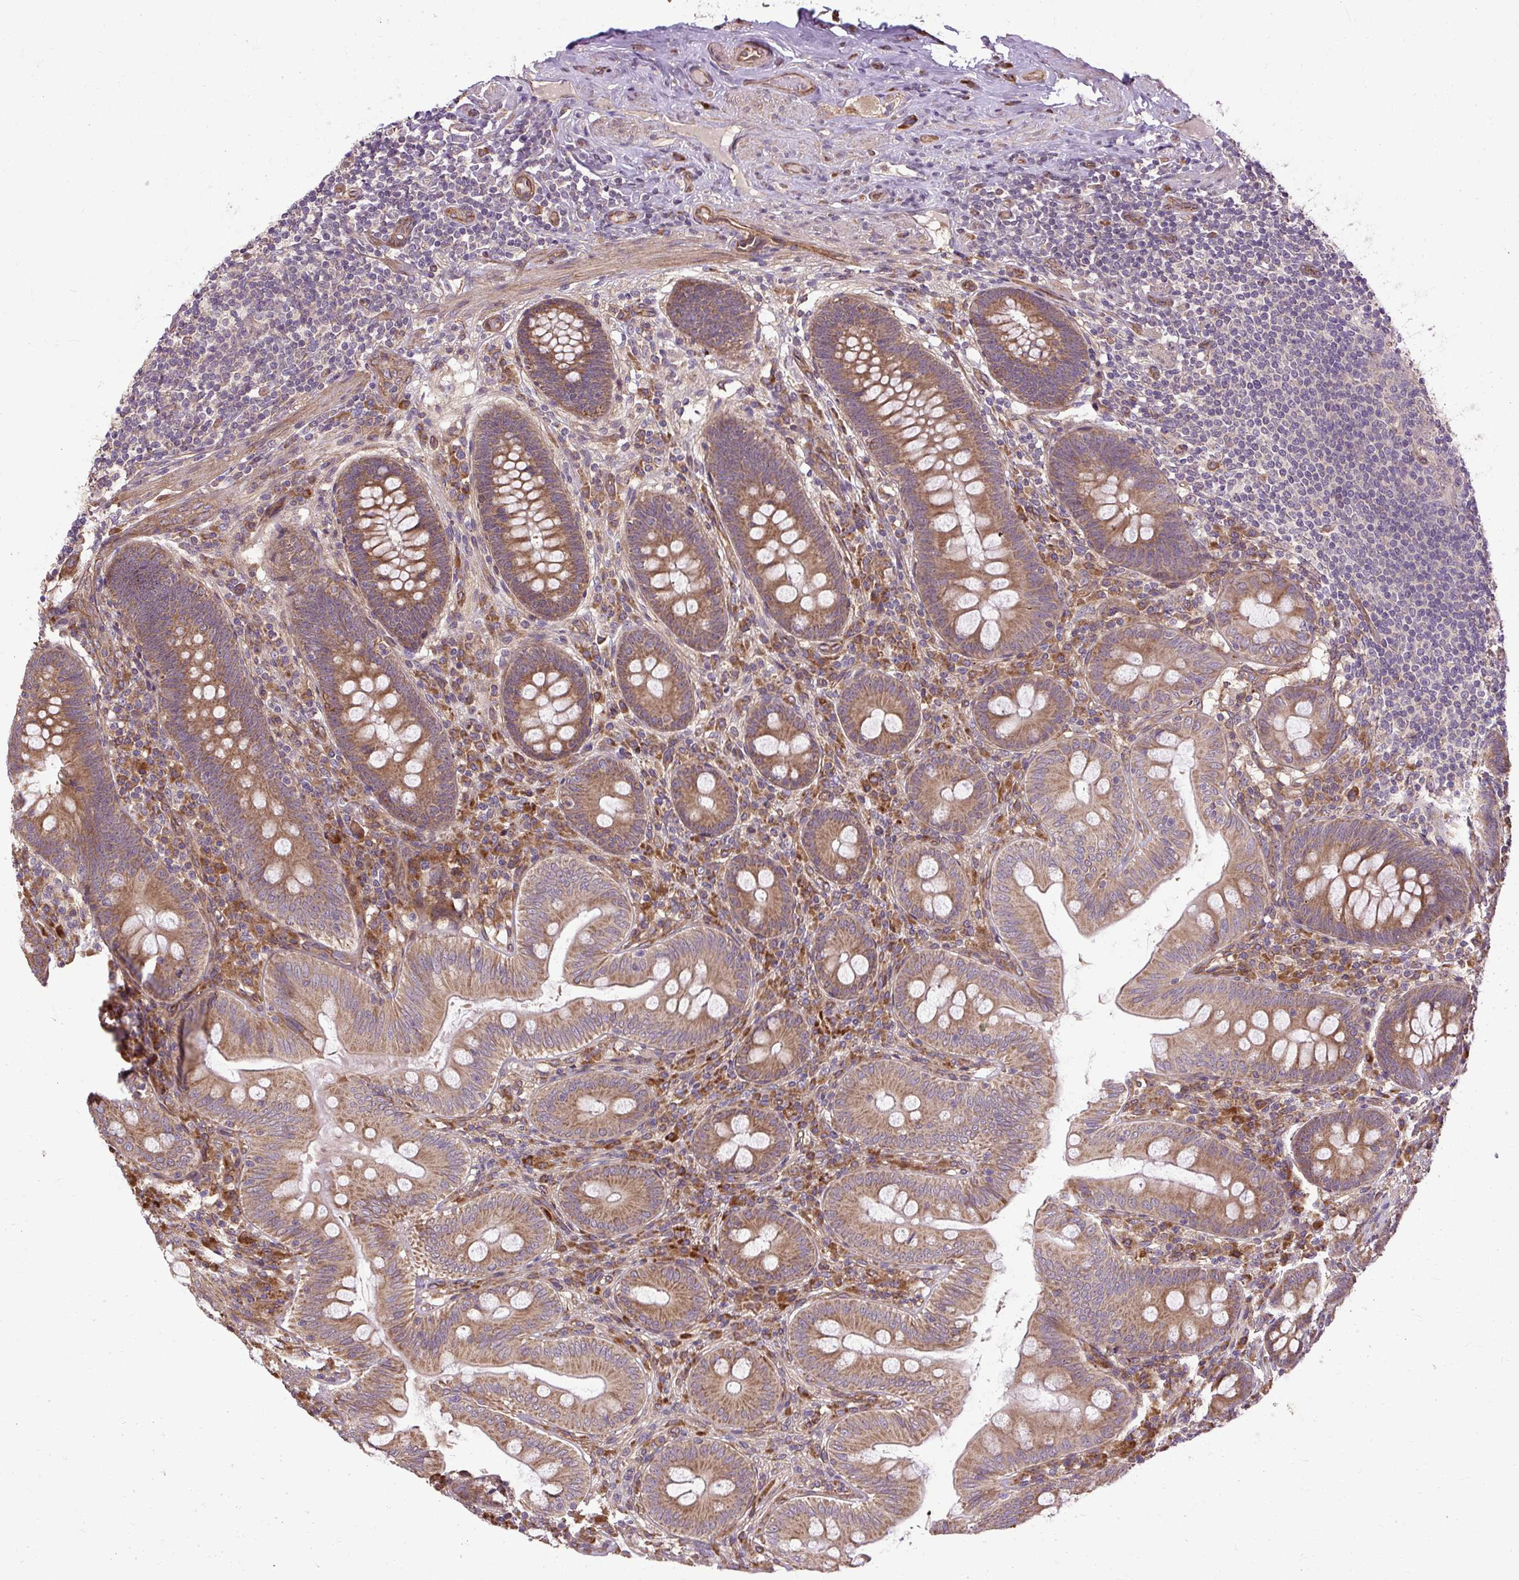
{"staining": {"intensity": "moderate", "quantity": ">75%", "location": "cytoplasmic/membranous"}, "tissue": "appendix", "cell_type": "Glandular cells", "image_type": "normal", "snomed": [{"axis": "morphology", "description": "Normal tissue, NOS"}, {"axis": "topography", "description": "Appendix"}], "caption": "The photomicrograph shows immunohistochemical staining of unremarkable appendix. There is moderate cytoplasmic/membranous expression is appreciated in about >75% of glandular cells. The protein is stained brown, and the nuclei are stained in blue (DAB IHC with brightfield microscopy, high magnification).", "gene": "FLRT1", "patient": {"sex": "male", "age": 71}}